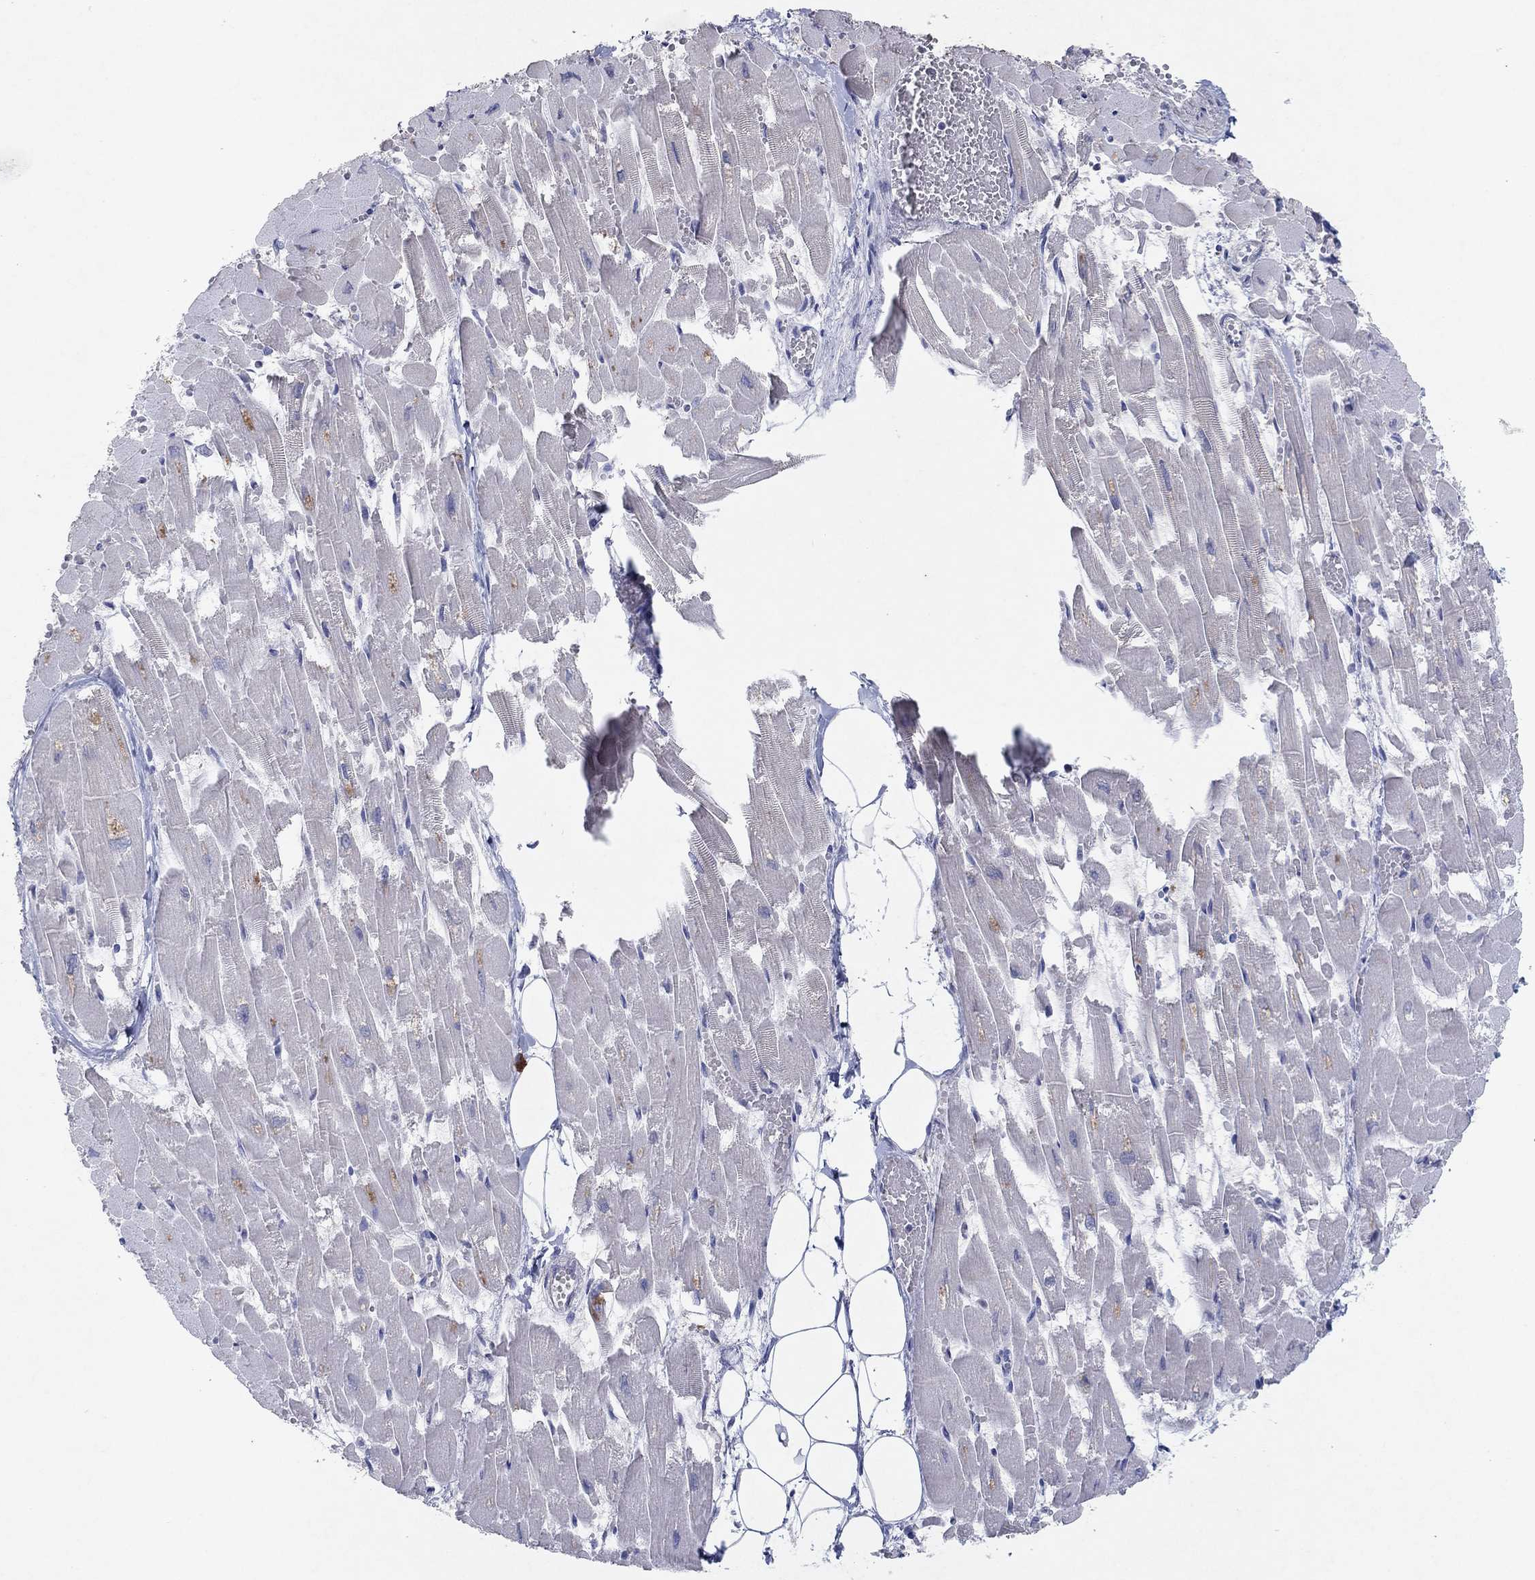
{"staining": {"intensity": "negative", "quantity": "none", "location": "none"}, "tissue": "heart muscle", "cell_type": "Cardiomyocytes", "image_type": "normal", "snomed": [{"axis": "morphology", "description": "Normal tissue, NOS"}, {"axis": "topography", "description": "Heart"}], "caption": "Cardiomyocytes show no significant staining in benign heart muscle. (DAB (3,3'-diaminobenzidine) IHC visualized using brightfield microscopy, high magnification).", "gene": "KRT40", "patient": {"sex": "female", "age": 52}}